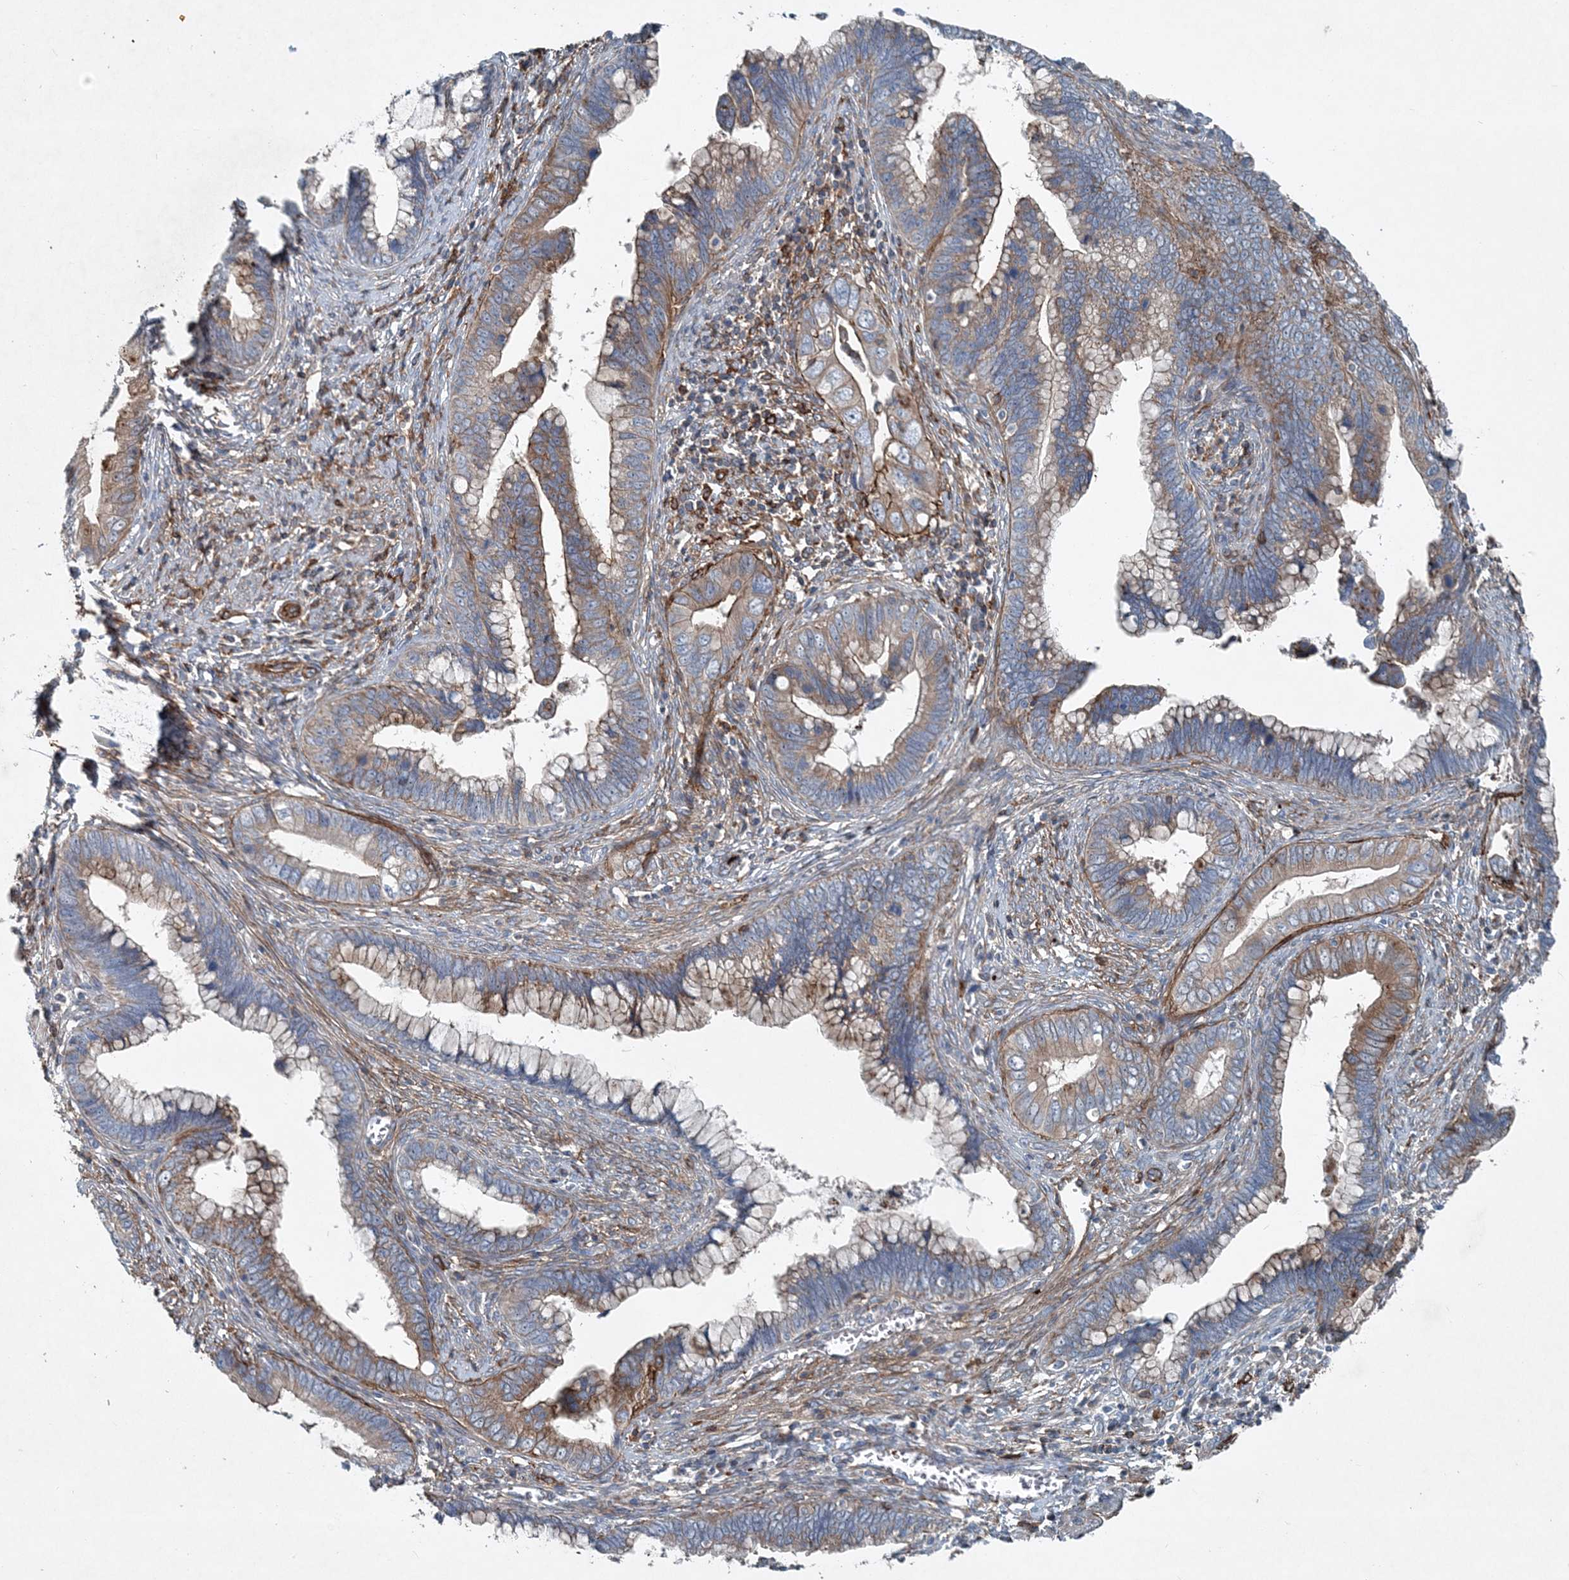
{"staining": {"intensity": "moderate", "quantity": "25%-75%", "location": "cytoplasmic/membranous"}, "tissue": "cervical cancer", "cell_type": "Tumor cells", "image_type": "cancer", "snomed": [{"axis": "morphology", "description": "Adenocarcinoma, NOS"}, {"axis": "topography", "description": "Cervix"}], "caption": "Brown immunohistochemical staining in human cervical cancer (adenocarcinoma) reveals moderate cytoplasmic/membranous positivity in about 25%-75% of tumor cells.", "gene": "DGUOK", "patient": {"sex": "female", "age": 44}}